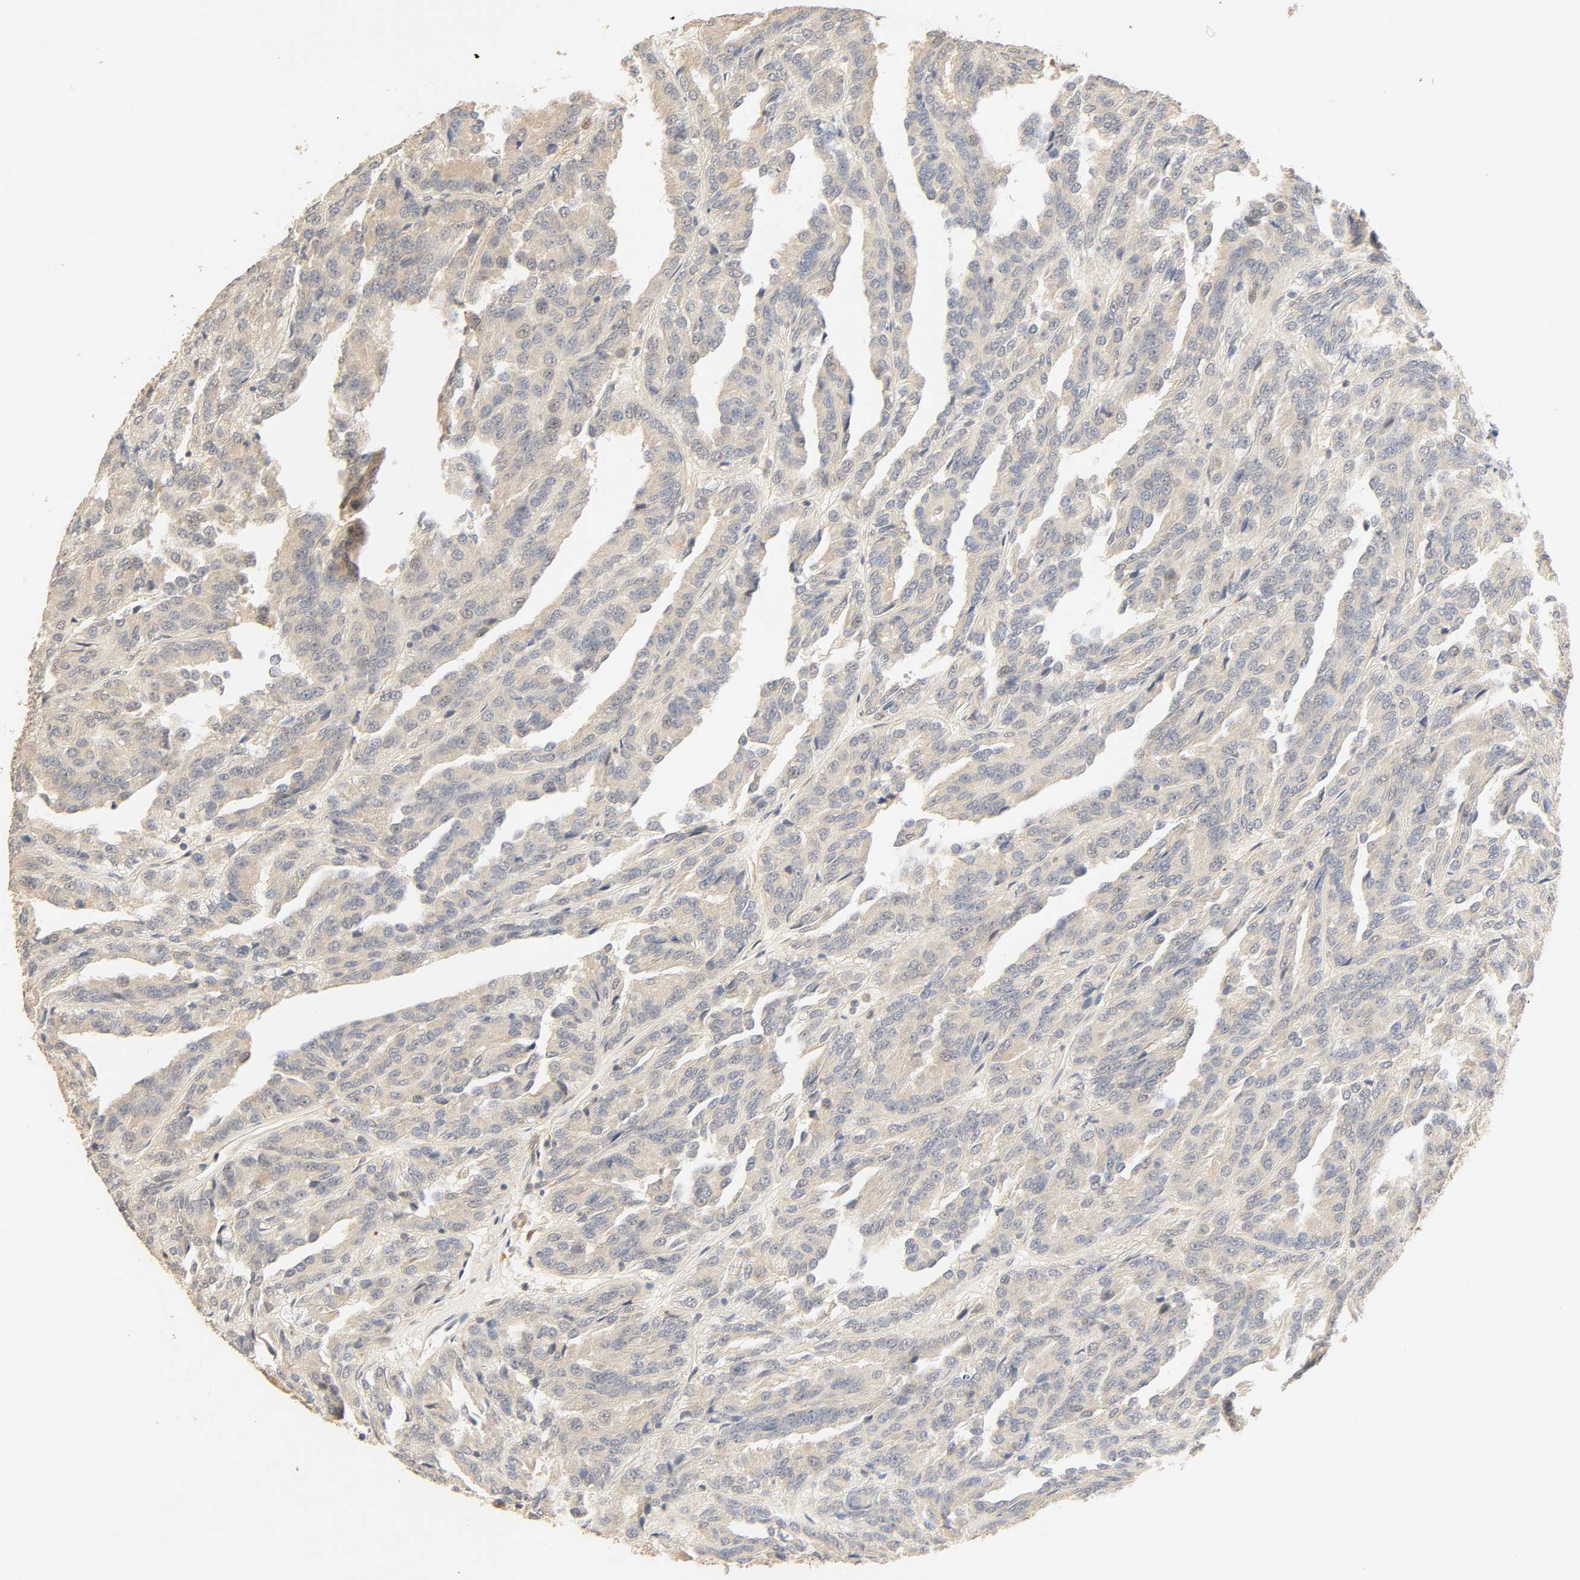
{"staining": {"intensity": "weak", "quantity": "<25%", "location": "cytoplasmic/membranous"}, "tissue": "renal cancer", "cell_type": "Tumor cells", "image_type": "cancer", "snomed": [{"axis": "morphology", "description": "Adenocarcinoma, NOS"}, {"axis": "topography", "description": "Kidney"}], "caption": "DAB (3,3'-diaminobenzidine) immunohistochemical staining of human adenocarcinoma (renal) displays no significant staining in tumor cells.", "gene": "CACNA1G", "patient": {"sex": "male", "age": 46}}